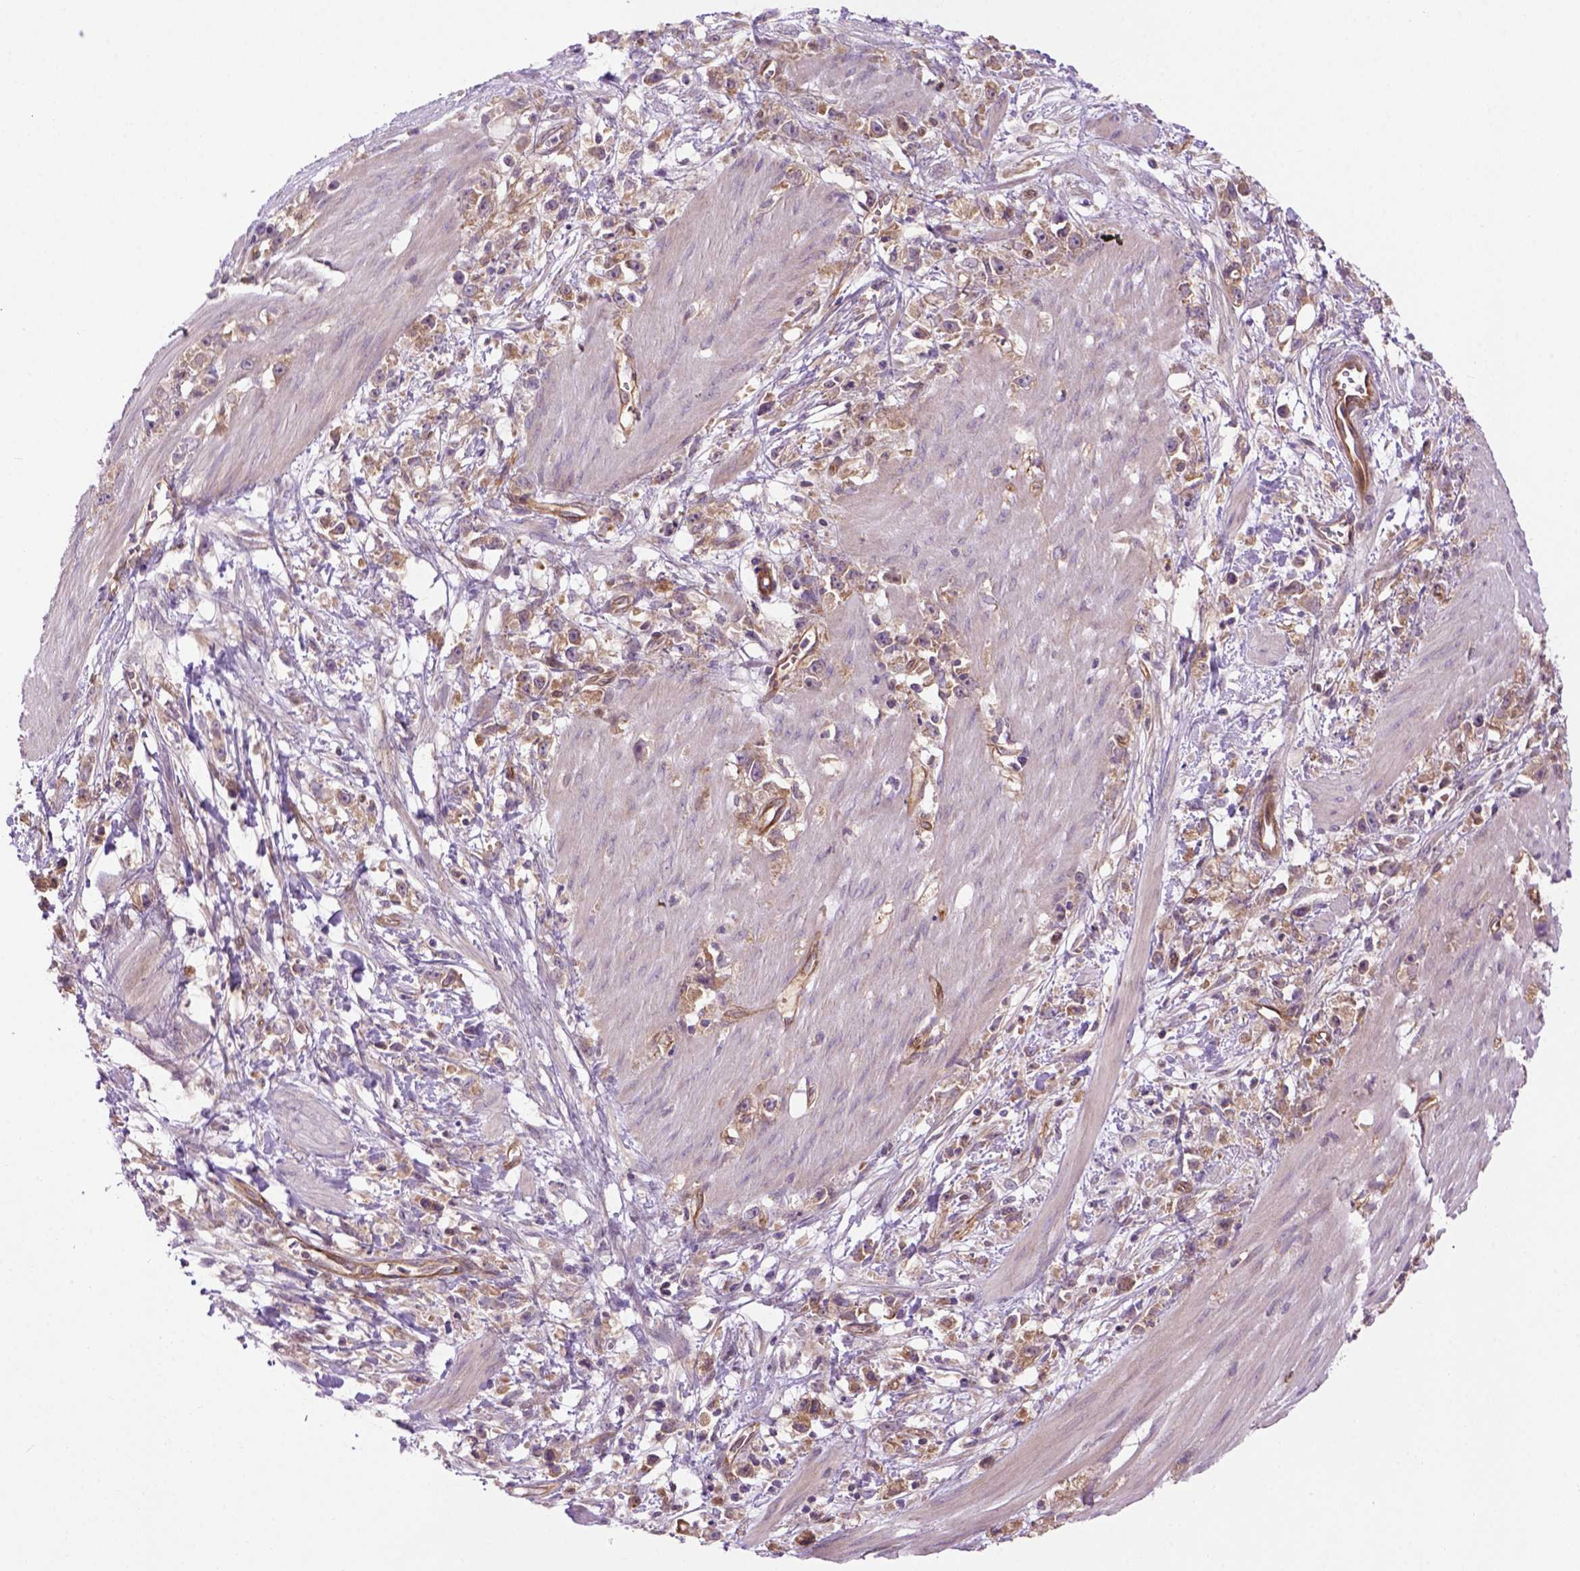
{"staining": {"intensity": "moderate", "quantity": ">75%", "location": "cytoplasmic/membranous"}, "tissue": "stomach cancer", "cell_type": "Tumor cells", "image_type": "cancer", "snomed": [{"axis": "morphology", "description": "Adenocarcinoma, NOS"}, {"axis": "topography", "description": "Stomach"}], "caption": "Tumor cells display medium levels of moderate cytoplasmic/membranous positivity in approximately >75% of cells in human stomach cancer.", "gene": "CASKIN2", "patient": {"sex": "female", "age": 59}}